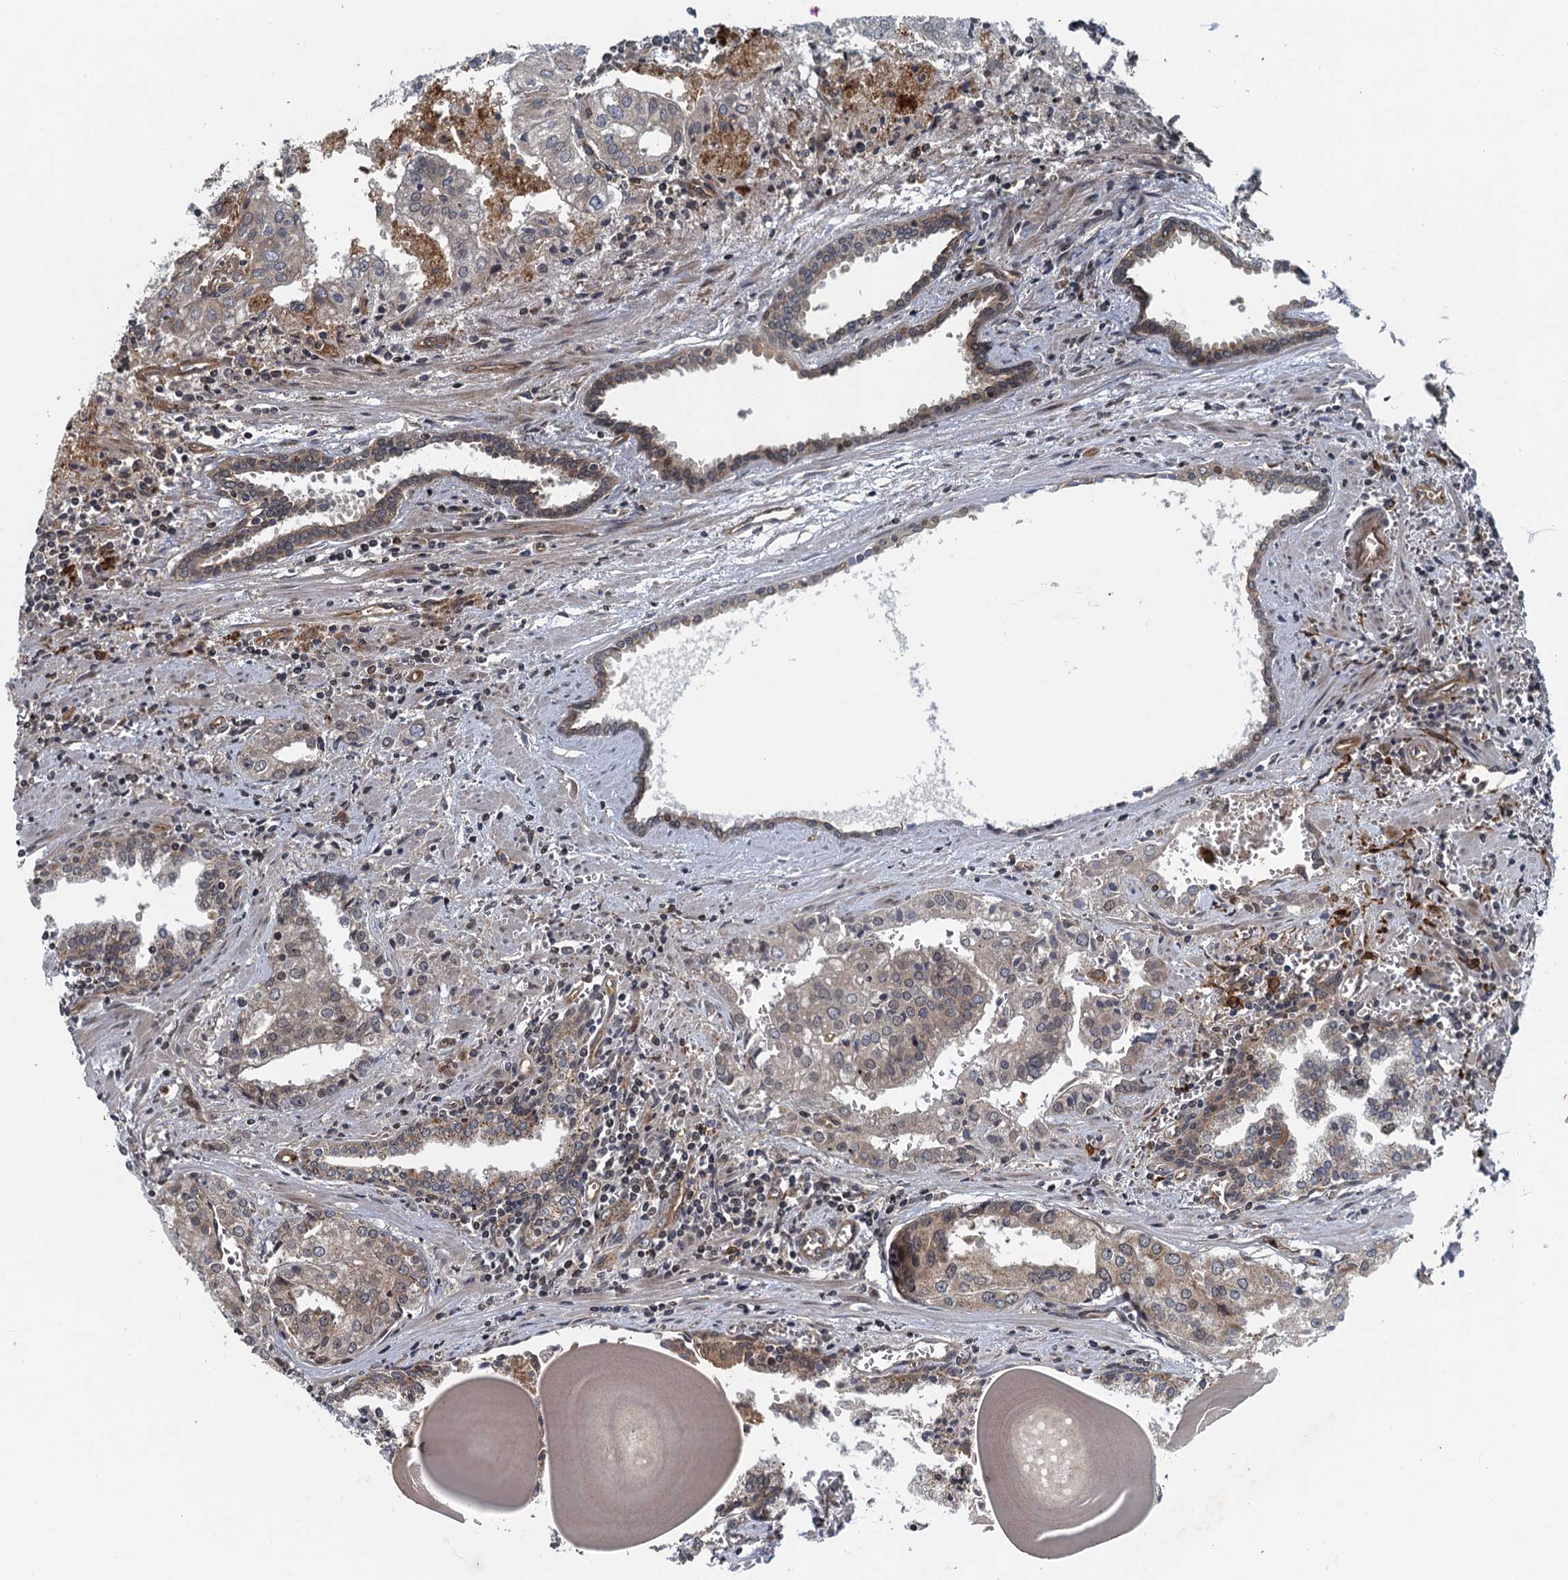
{"staining": {"intensity": "weak", "quantity": "25%-75%", "location": "cytoplasmic/membranous"}, "tissue": "prostate cancer", "cell_type": "Tumor cells", "image_type": "cancer", "snomed": [{"axis": "morphology", "description": "Adenocarcinoma, High grade"}, {"axis": "topography", "description": "Prostate"}], "caption": "Protein analysis of prostate high-grade adenocarcinoma tissue displays weak cytoplasmic/membranous positivity in about 25%-75% of tumor cells.", "gene": "NLRP10", "patient": {"sex": "male", "age": 68}}